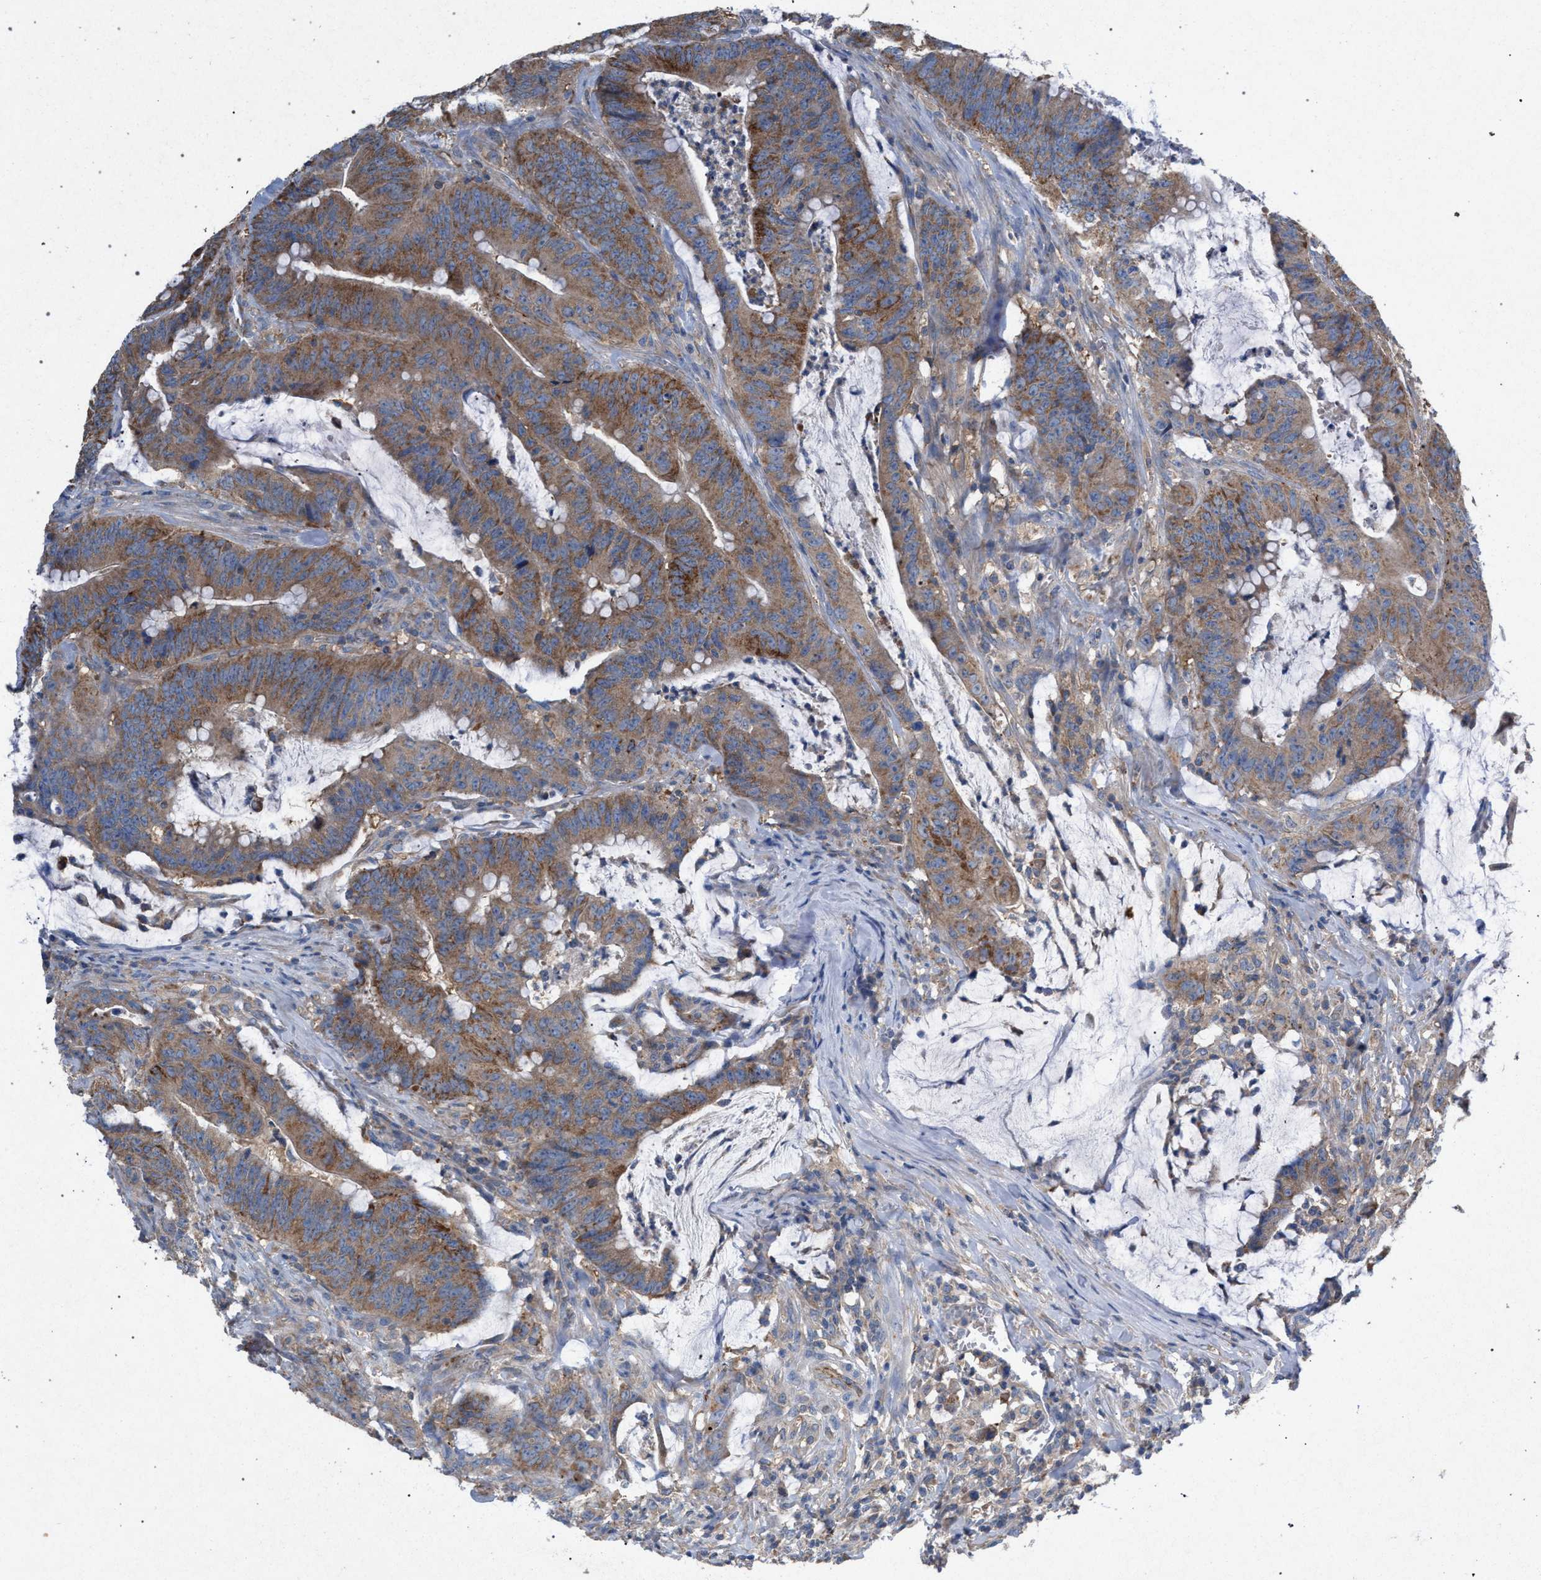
{"staining": {"intensity": "moderate", "quantity": ">75%", "location": "cytoplasmic/membranous"}, "tissue": "colorectal cancer", "cell_type": "Tumor cells", "image_type": "cancer", "snomed": [{"axis": "morphology", "description": "Adenocarcinoma, NOS"}, {"axis": "topography", "description": "Colon"}], "caption": "Immunohistochemistry micrograph of colorectal cancer (adenocarcinoma) stained for a protein (brown), which displays medium levels of moderate cytoplasmic/membranous staining in approximately >75% of tumor cells.", "gene": "VPS13A", "patient": {"sex": "male", "age": 45}}